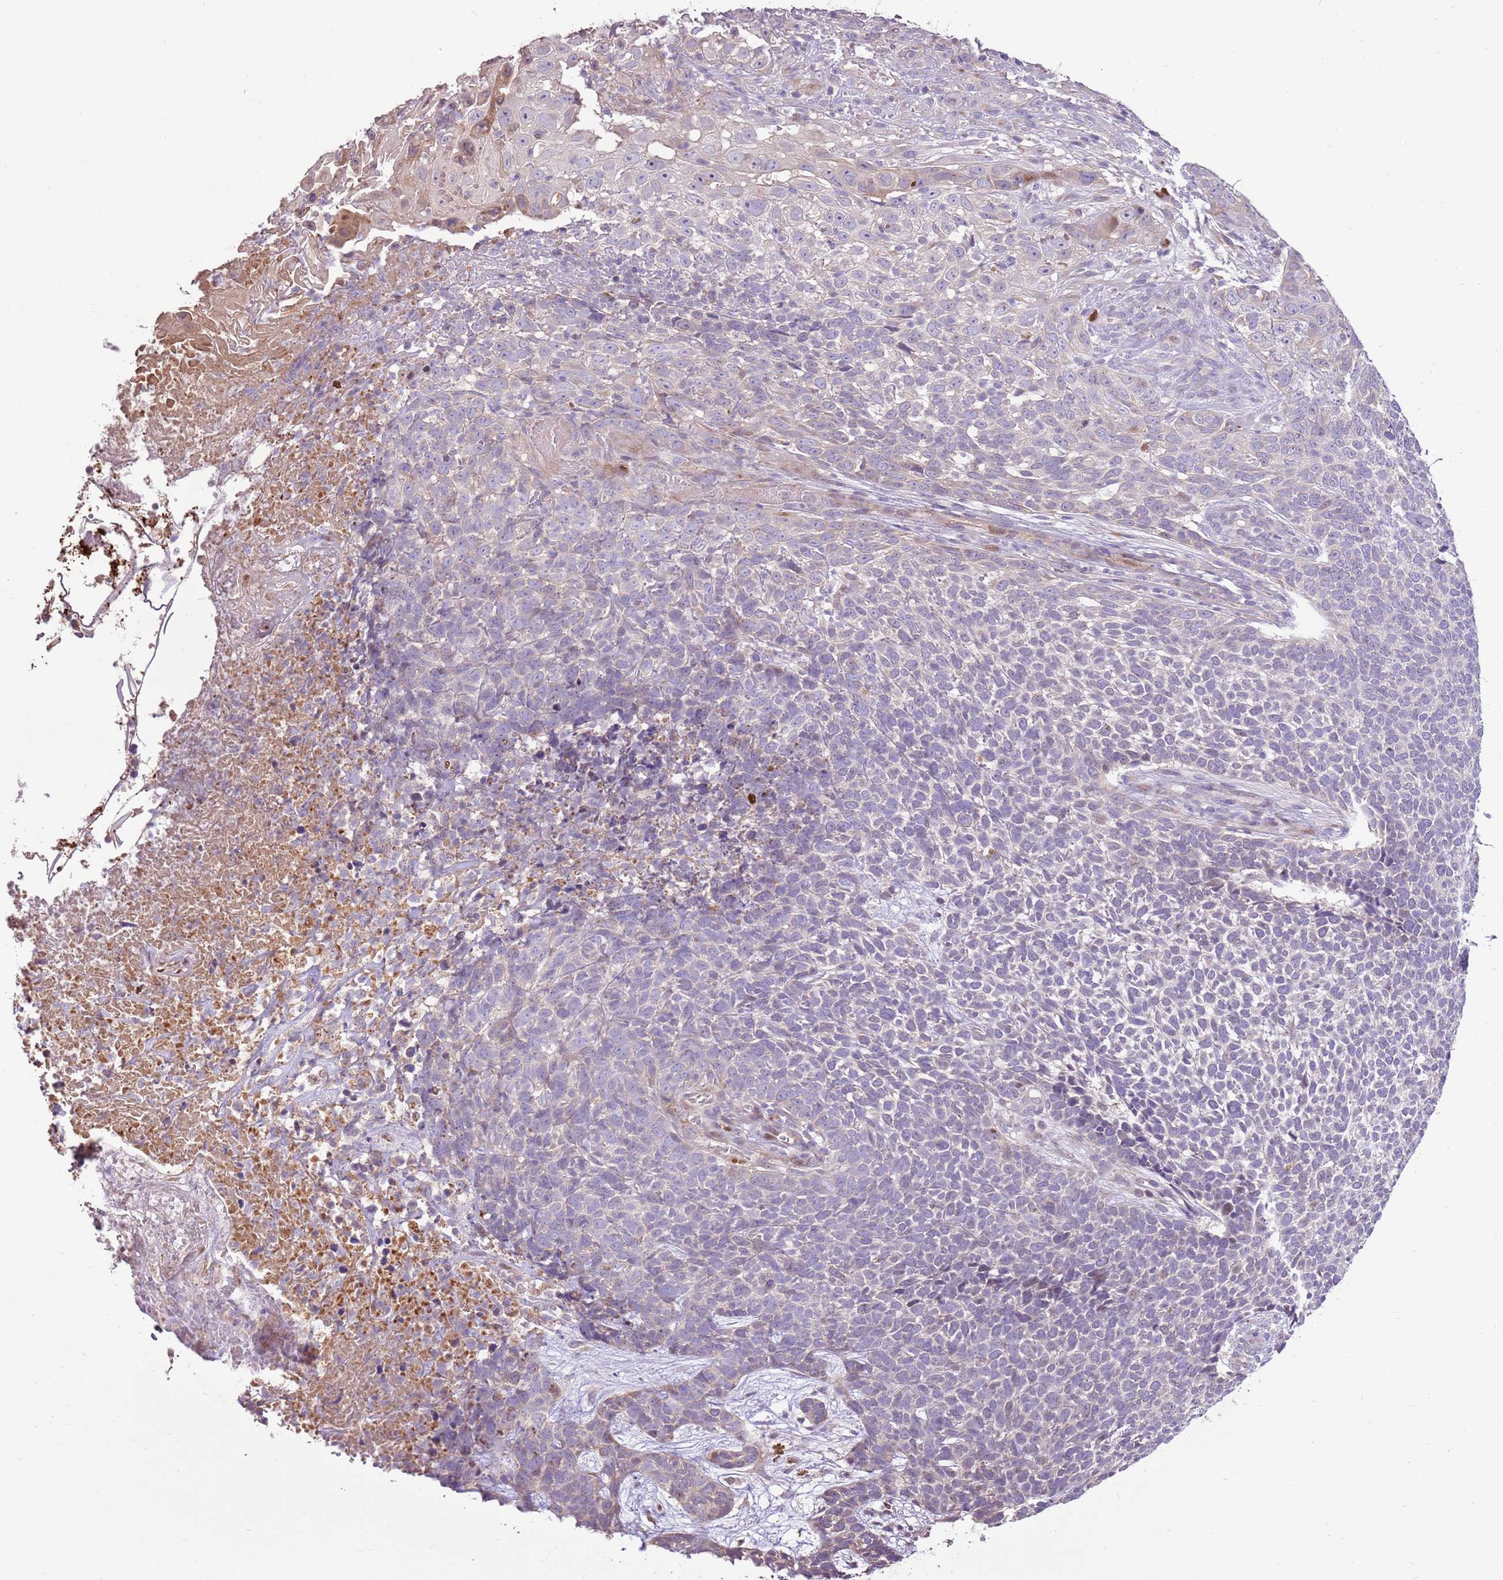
{"staining": {"intensity": "negative", "quantity": "none", "location": "none"}, "tissue": "skin cancer", "cell_type": "Tumor cells", "image_type": "cancer", "snomed": [{"axis": "morphology", "description": "Basal cell carcinoma"}, {"axis": "topography", "description": "Skin"}], "caption": "Immunohistochemistry (IHC) image of basal cell carcinoma (skin) stained for a protein (brown), which shows no positivity in tumor cells.", "gene": "LGI4", "patient": {"sex": "female", "age": 84}}